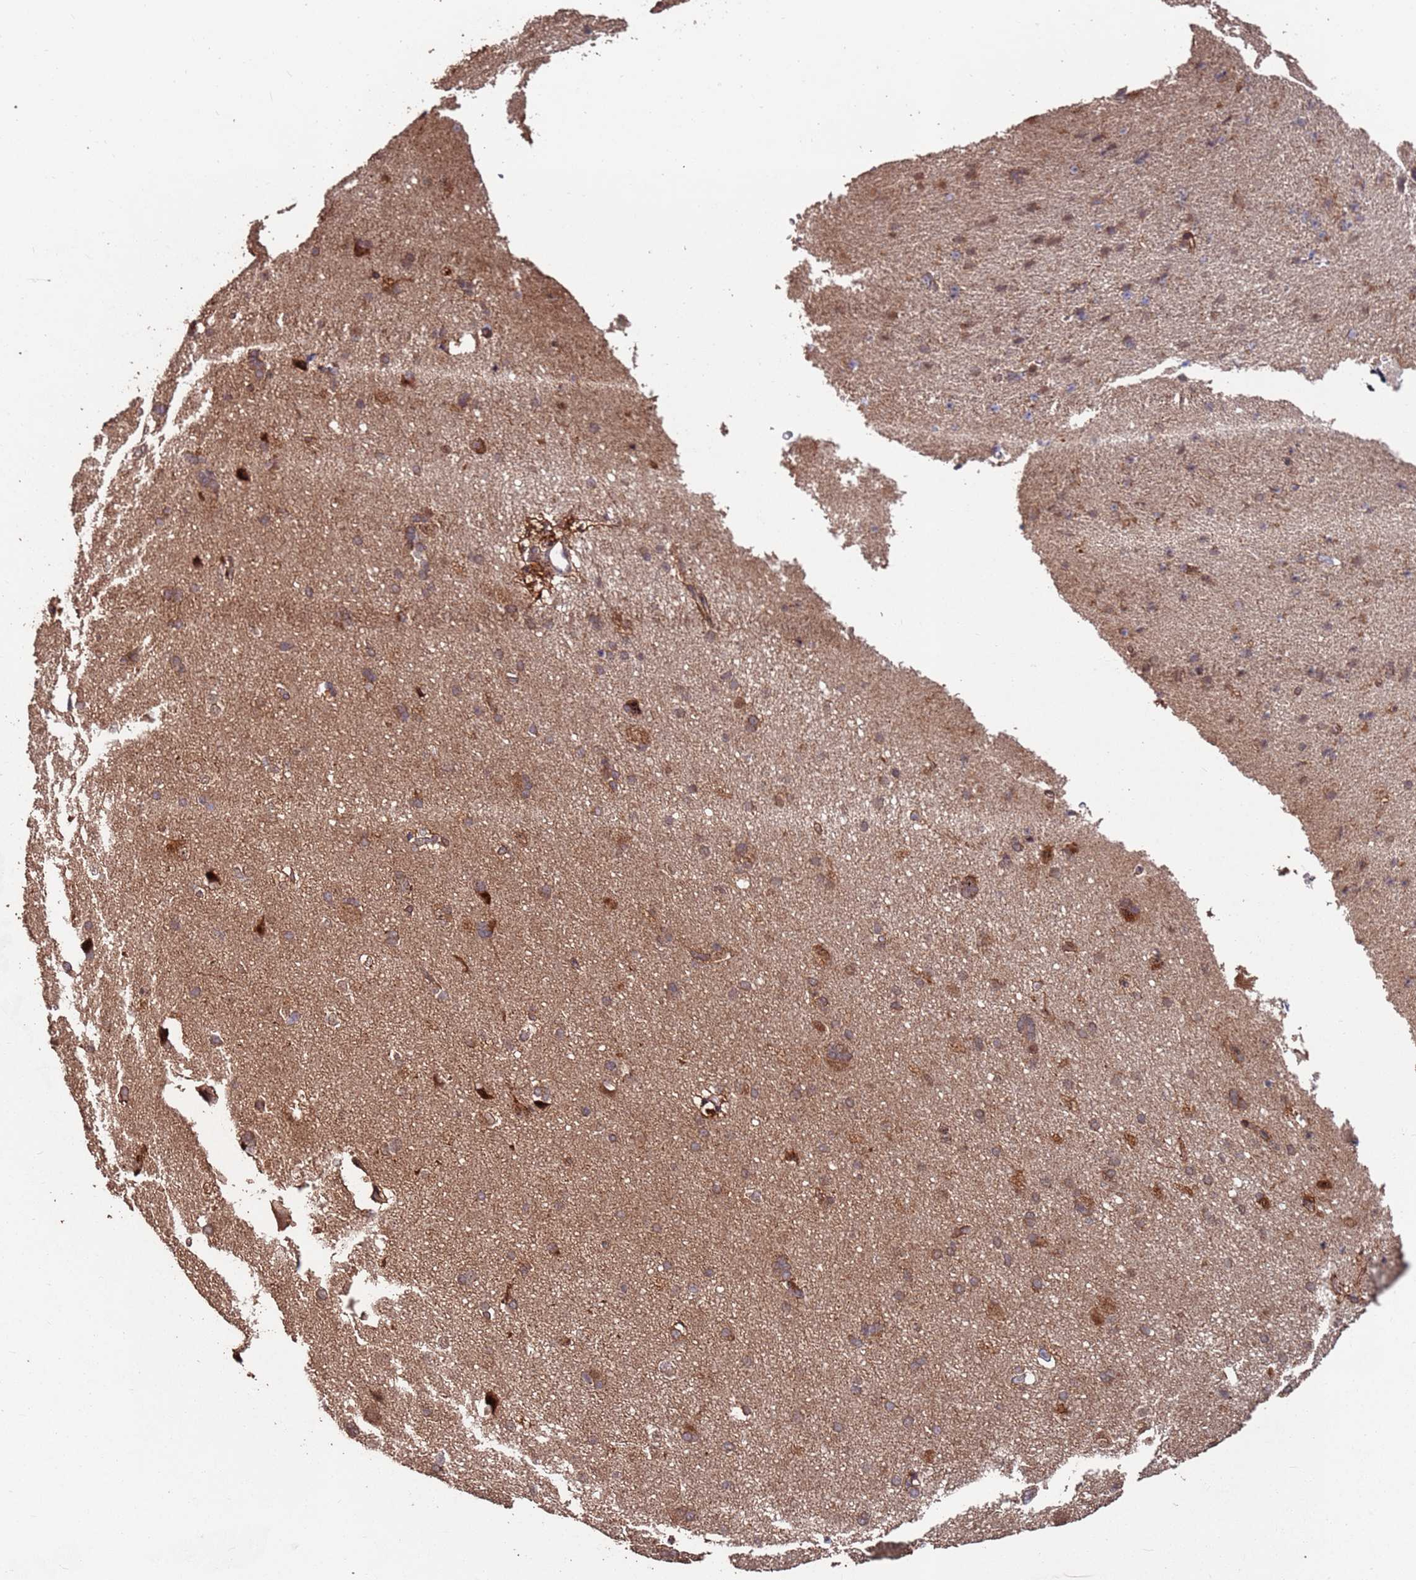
{"staining": {"intensity": "moderate", "quantity": "25%-75%", "location": "cytoplasmic/membranous,nuclear"}, "tissue": "cerebral cortex", "cell_type": "Endothelial cells", "image_type": "normal", "snomed": [{"axis": "morphology", "description": "Normal tissue, NOS"}, {"axis": "topography", "description": "Cerebral cortex"}], "caption": "The immunohistochemical stain shows moderate cytoplasmic/membranous,nuclear expression in endothelial cells of unremarkable cerebral cortex.", "gene": "PRR7", "patient": {"sex": "male", "age": 62}}